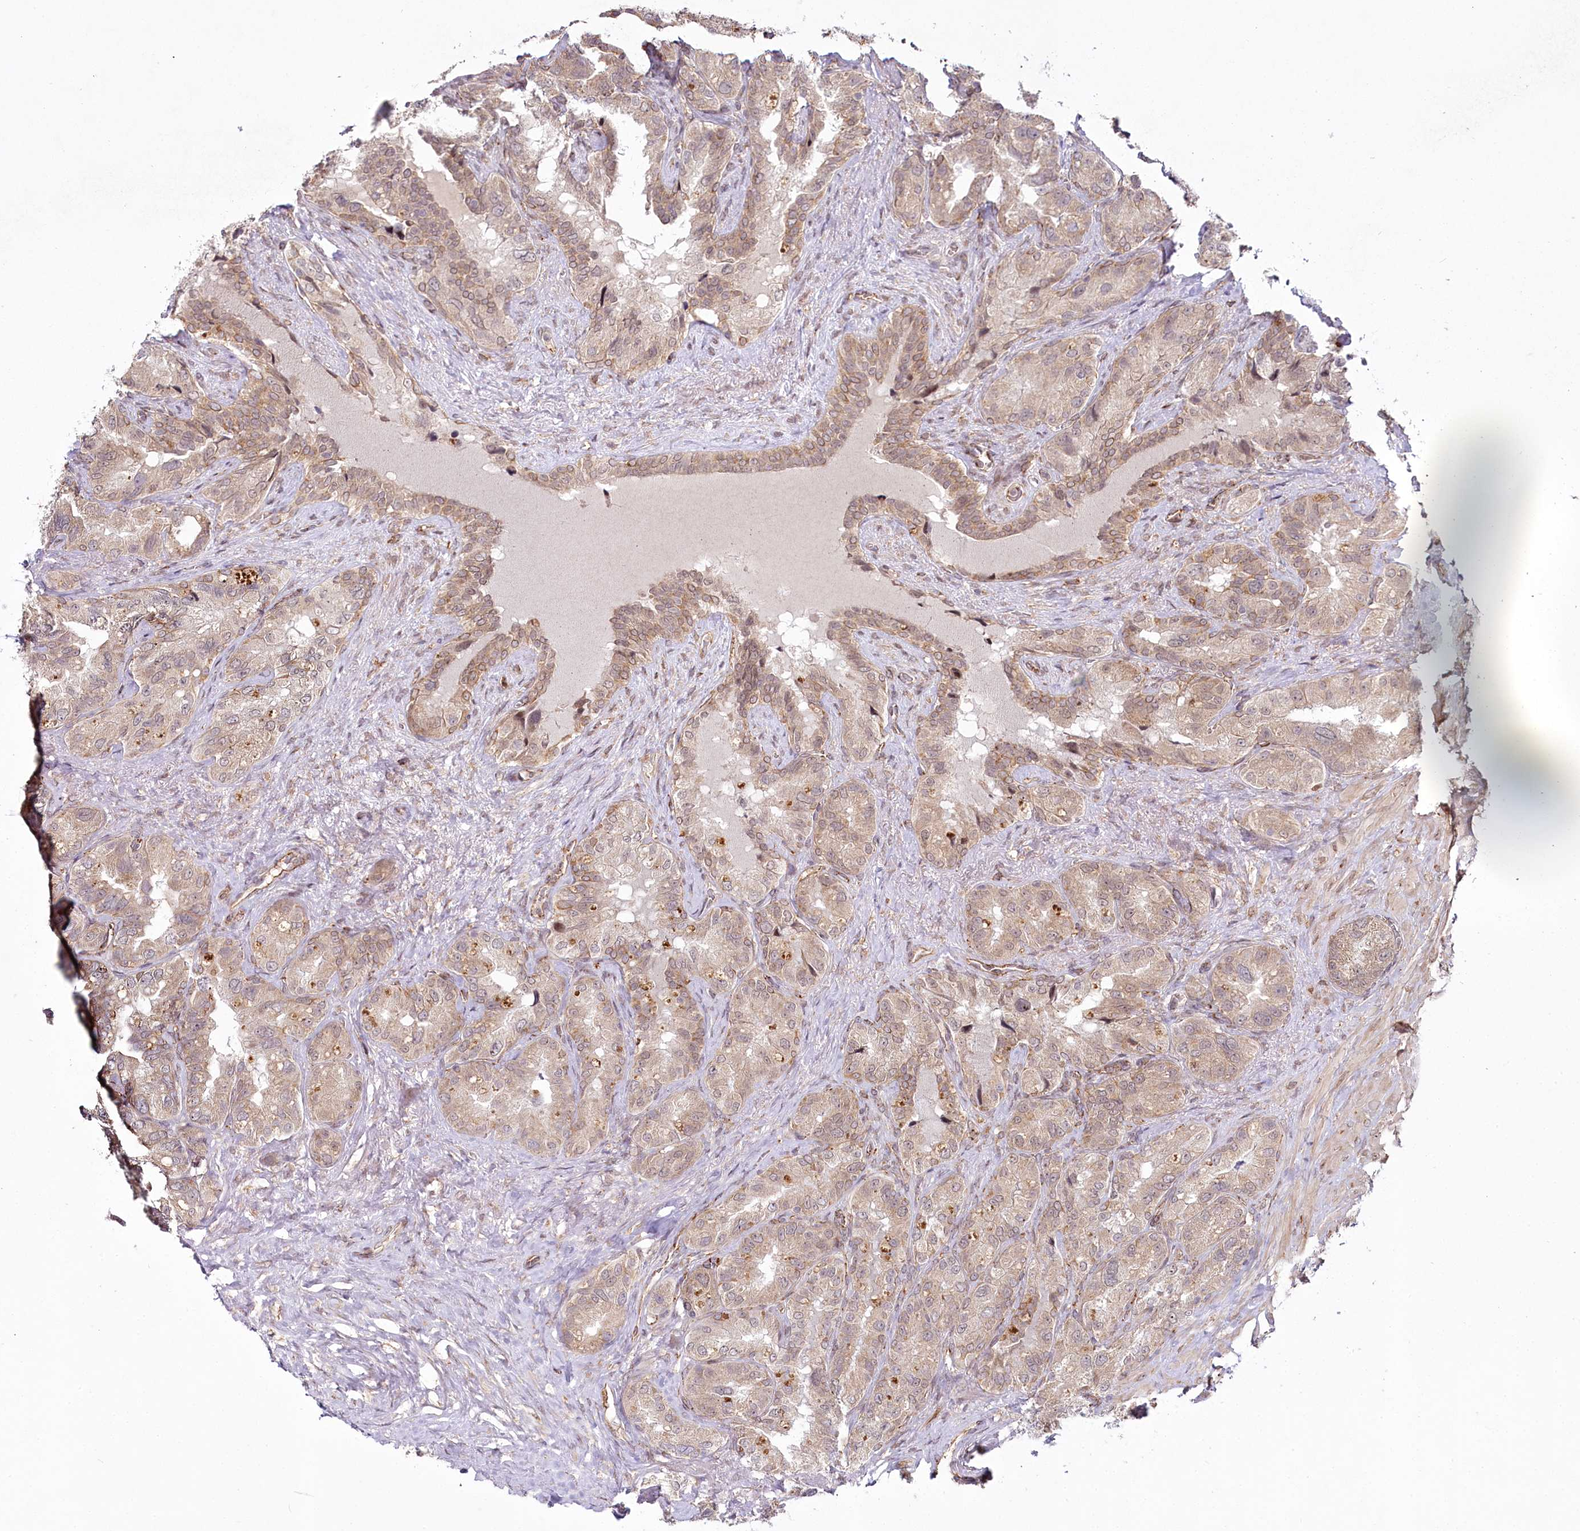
{"staining": {"intensity": "moderate", "quantity": "25%-75%", "location": "cytoplasmic/membranous,nuclear"}, "tissue": "seminal vesicle", "cell_type": "Glandular cells", "image_type": "normal", "snomed": [{"axis": "morphology", "description": "Normal tissue, NOS"}, {"axis": "topography", "description": "Seminal veicle"}, {"axis": "topography", "description": "Peripheral nerve tissue"}], "caption": "About 25%-75% of glandular cells in normal seminal vesicle demonstrate moderate cytoplasmic/membranous,nuclear protein staining as visualized by brown immunohistochemical staining.", "gene": "ALKBH8", "patient": {"sex": "male", "age": 67}}